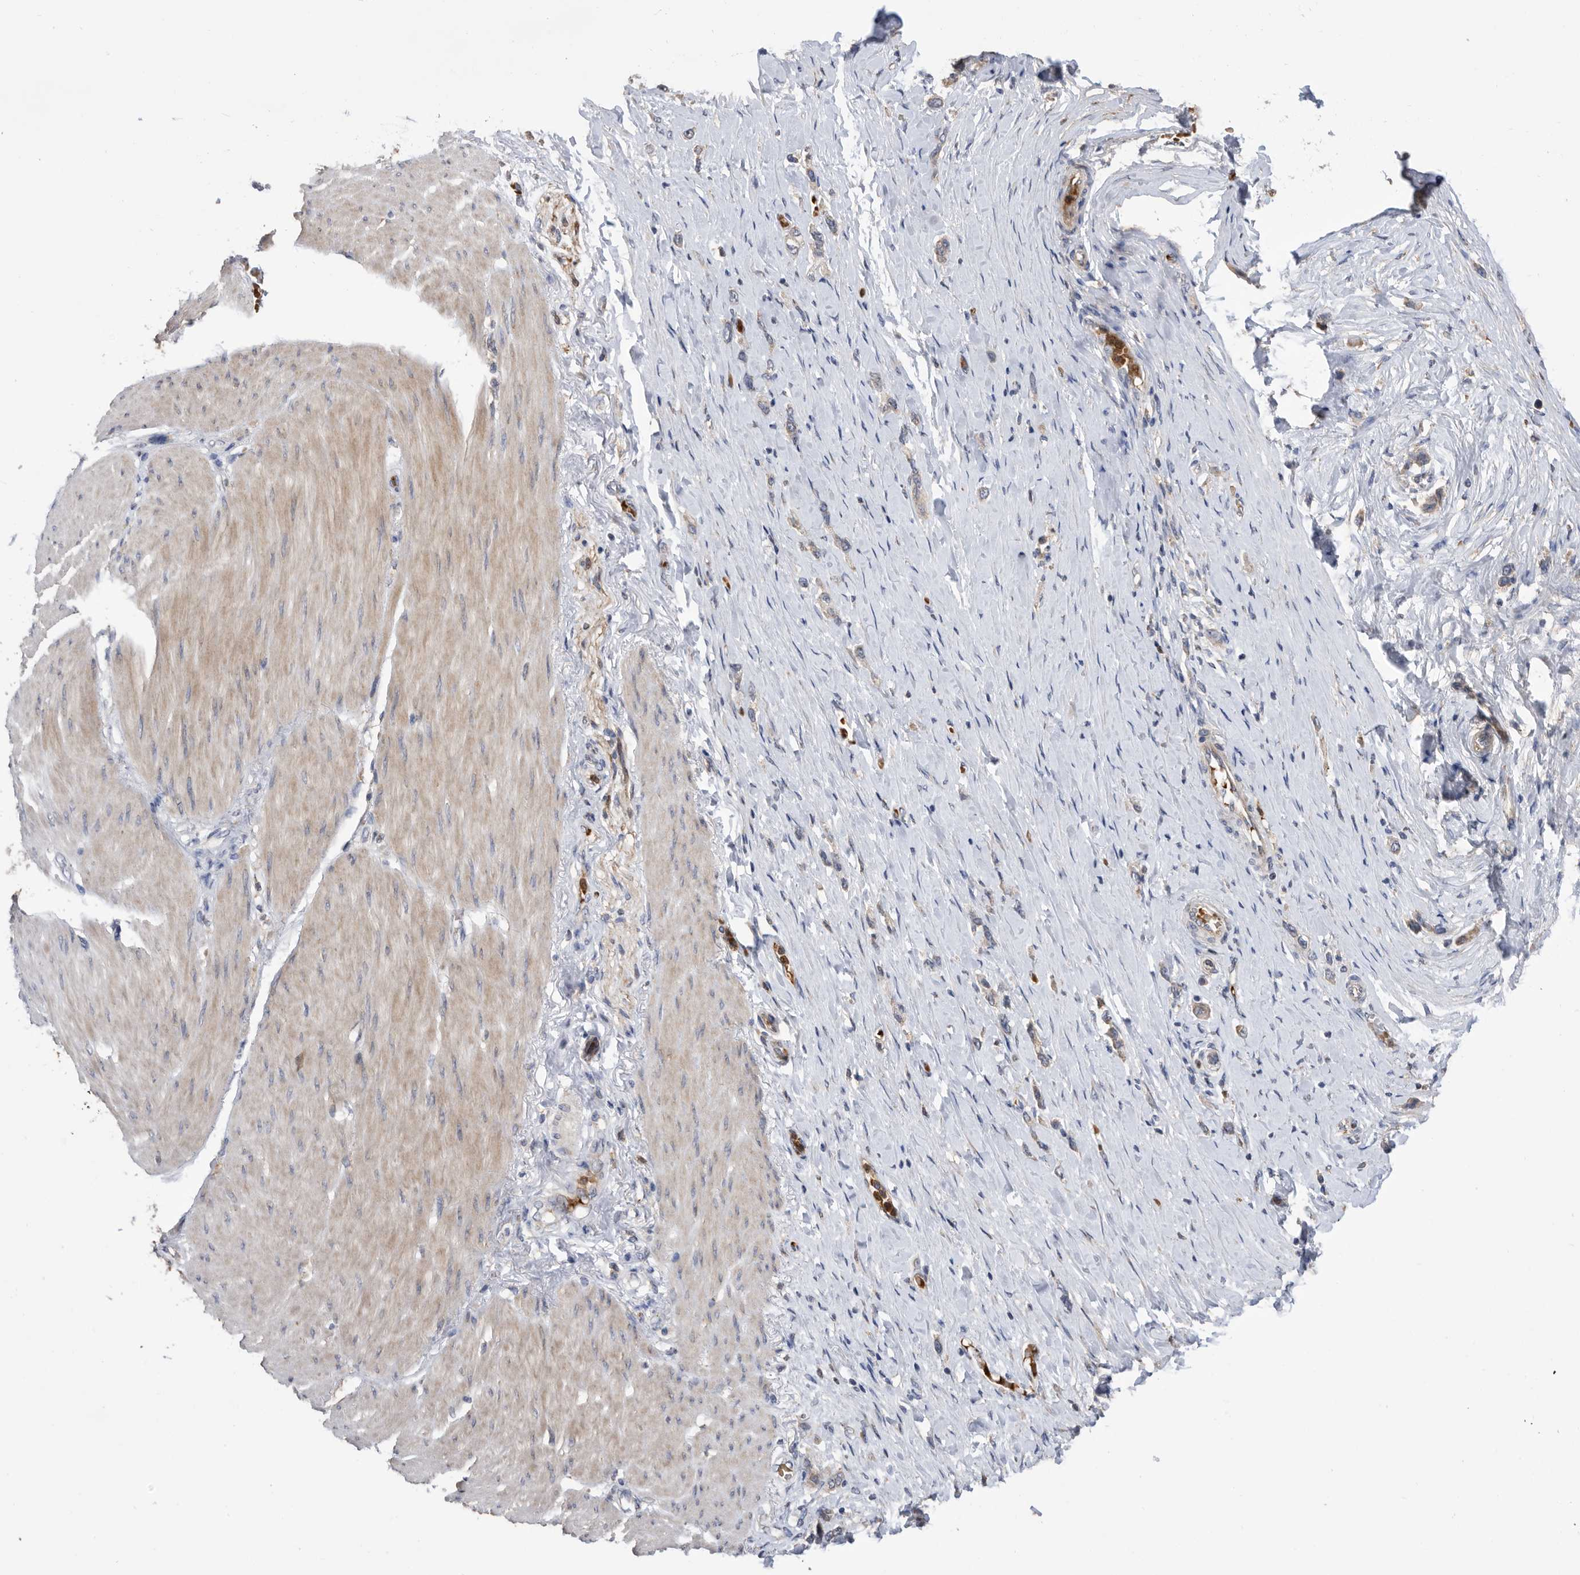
{"staining": {"intensity": "negative", "quantity": "none", "location": "none"}, "tissue": "stomach cancer", "cell_type": "Tumor cells", "image_type": "cancer", "snomed": [{"axis": "morphology", "description": "Adenocarcinoma, NOS"}, {"axis": "topography", "description": "Stomach"}], "caption": "DAB (3,3'-diaminobenzidine) immunohistochemical staining of human stomach cancer displays no significant expression in tumor cells. (DAB (3,3'-diaminobenzidine) immunohistochemistry with hematoxylin counter stain).", "gene": "CRISPLD2", "patient": {"sex": "female", "age": 65}}